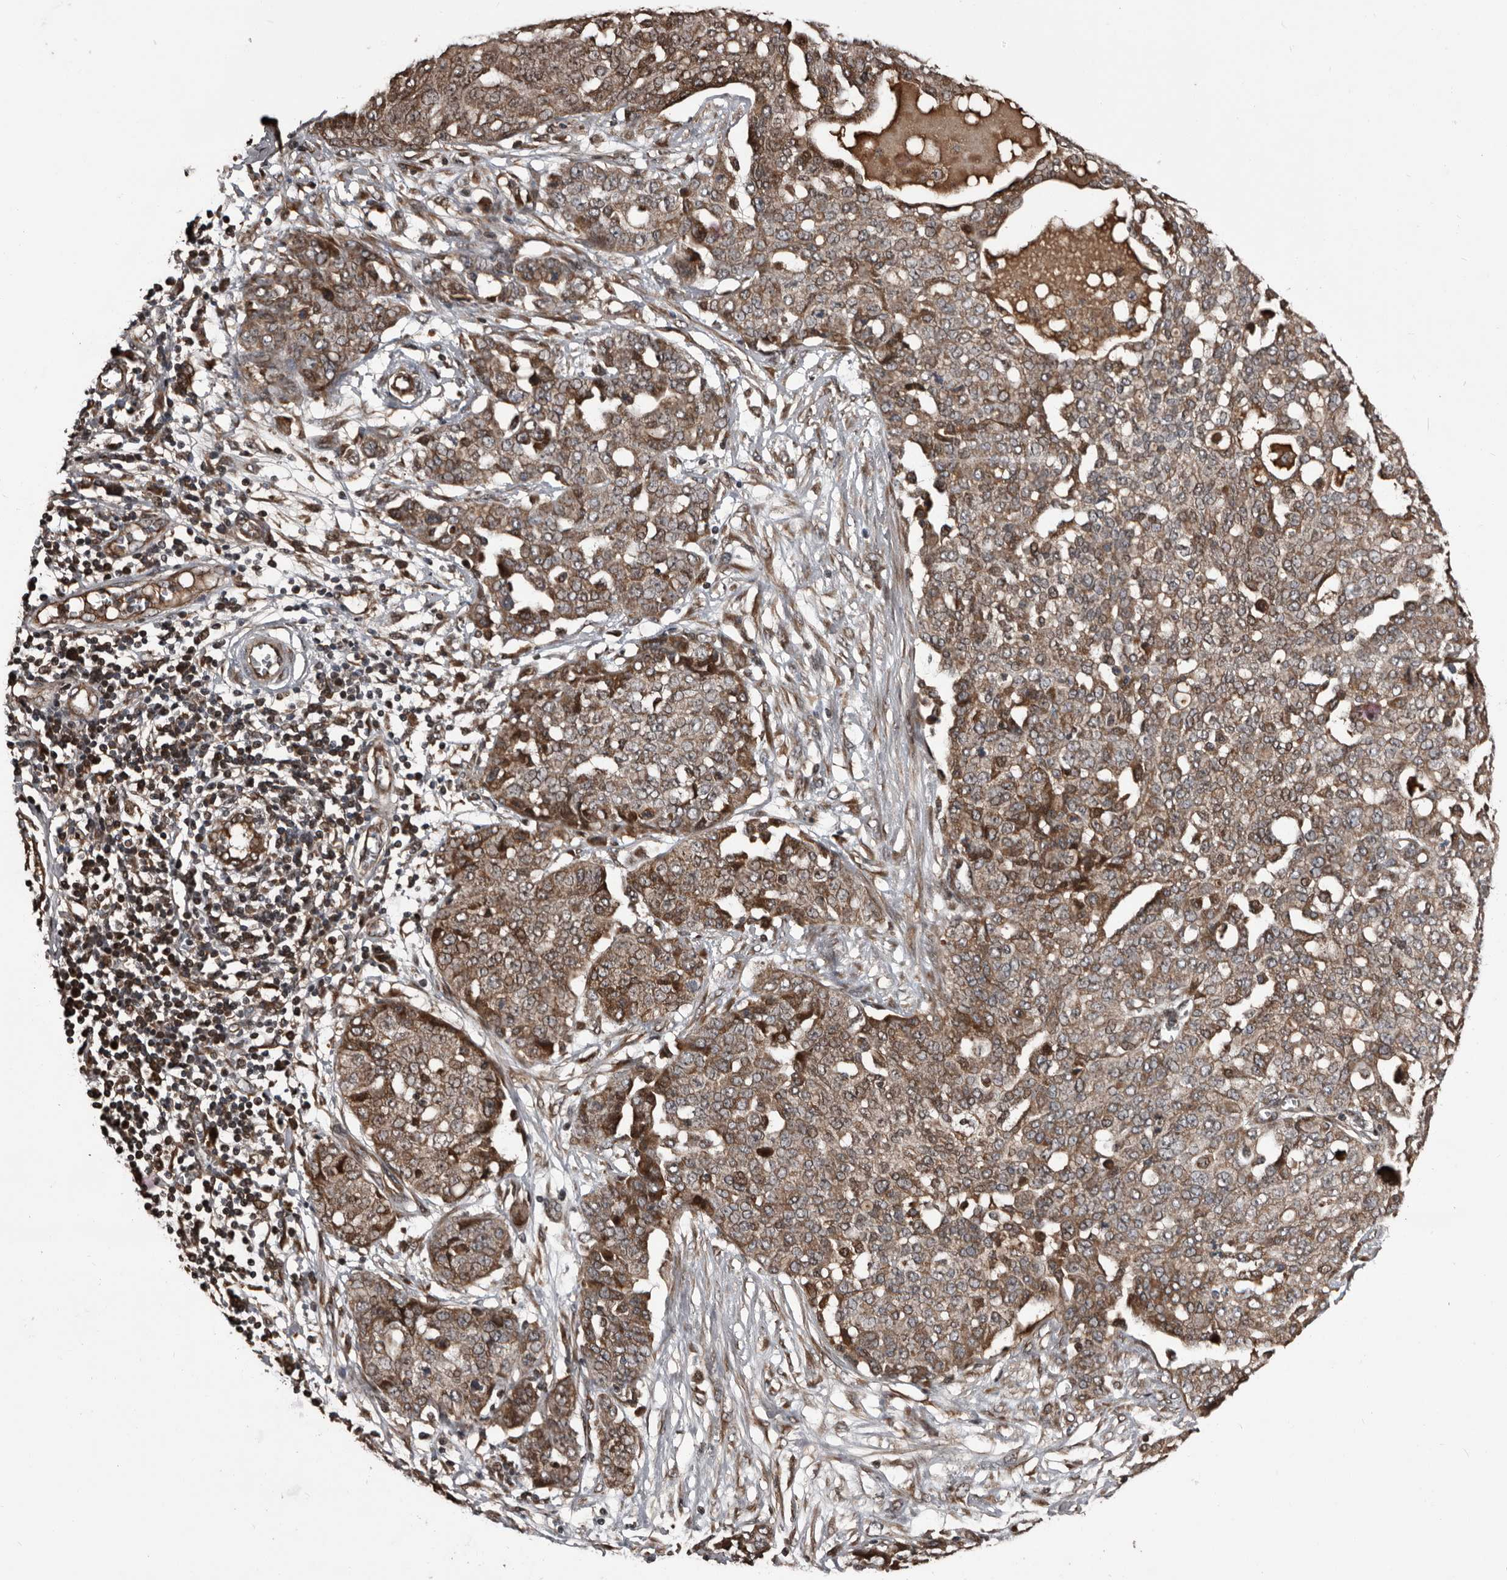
{"staining": {"intensity": "moderate", "quantity": ">75%", "location": "cytoplasmic/membranous,nuclear"}, "tissue": "ovarian cancer", "cell_type": "Tumor cells", "image_type": "cancer", "snomed": [{"axis": "morphology", "description": "Cystadenocarcinoma, serous, NOS"}, {"axis": "topography", "description": "Soft tissue"}, {"axis": "topography", "description": "Ovary"}], "caption": "An image showing moderate cytoplasmic/membranous and nuclear staining in approximately >75% of tumor cells in serous cystadenocarcinoma (ovarian), as visualized by brown immunohistochemical staining.", "gene": "SERTAD4", "patient": {"sex": "female", "age": 57}}